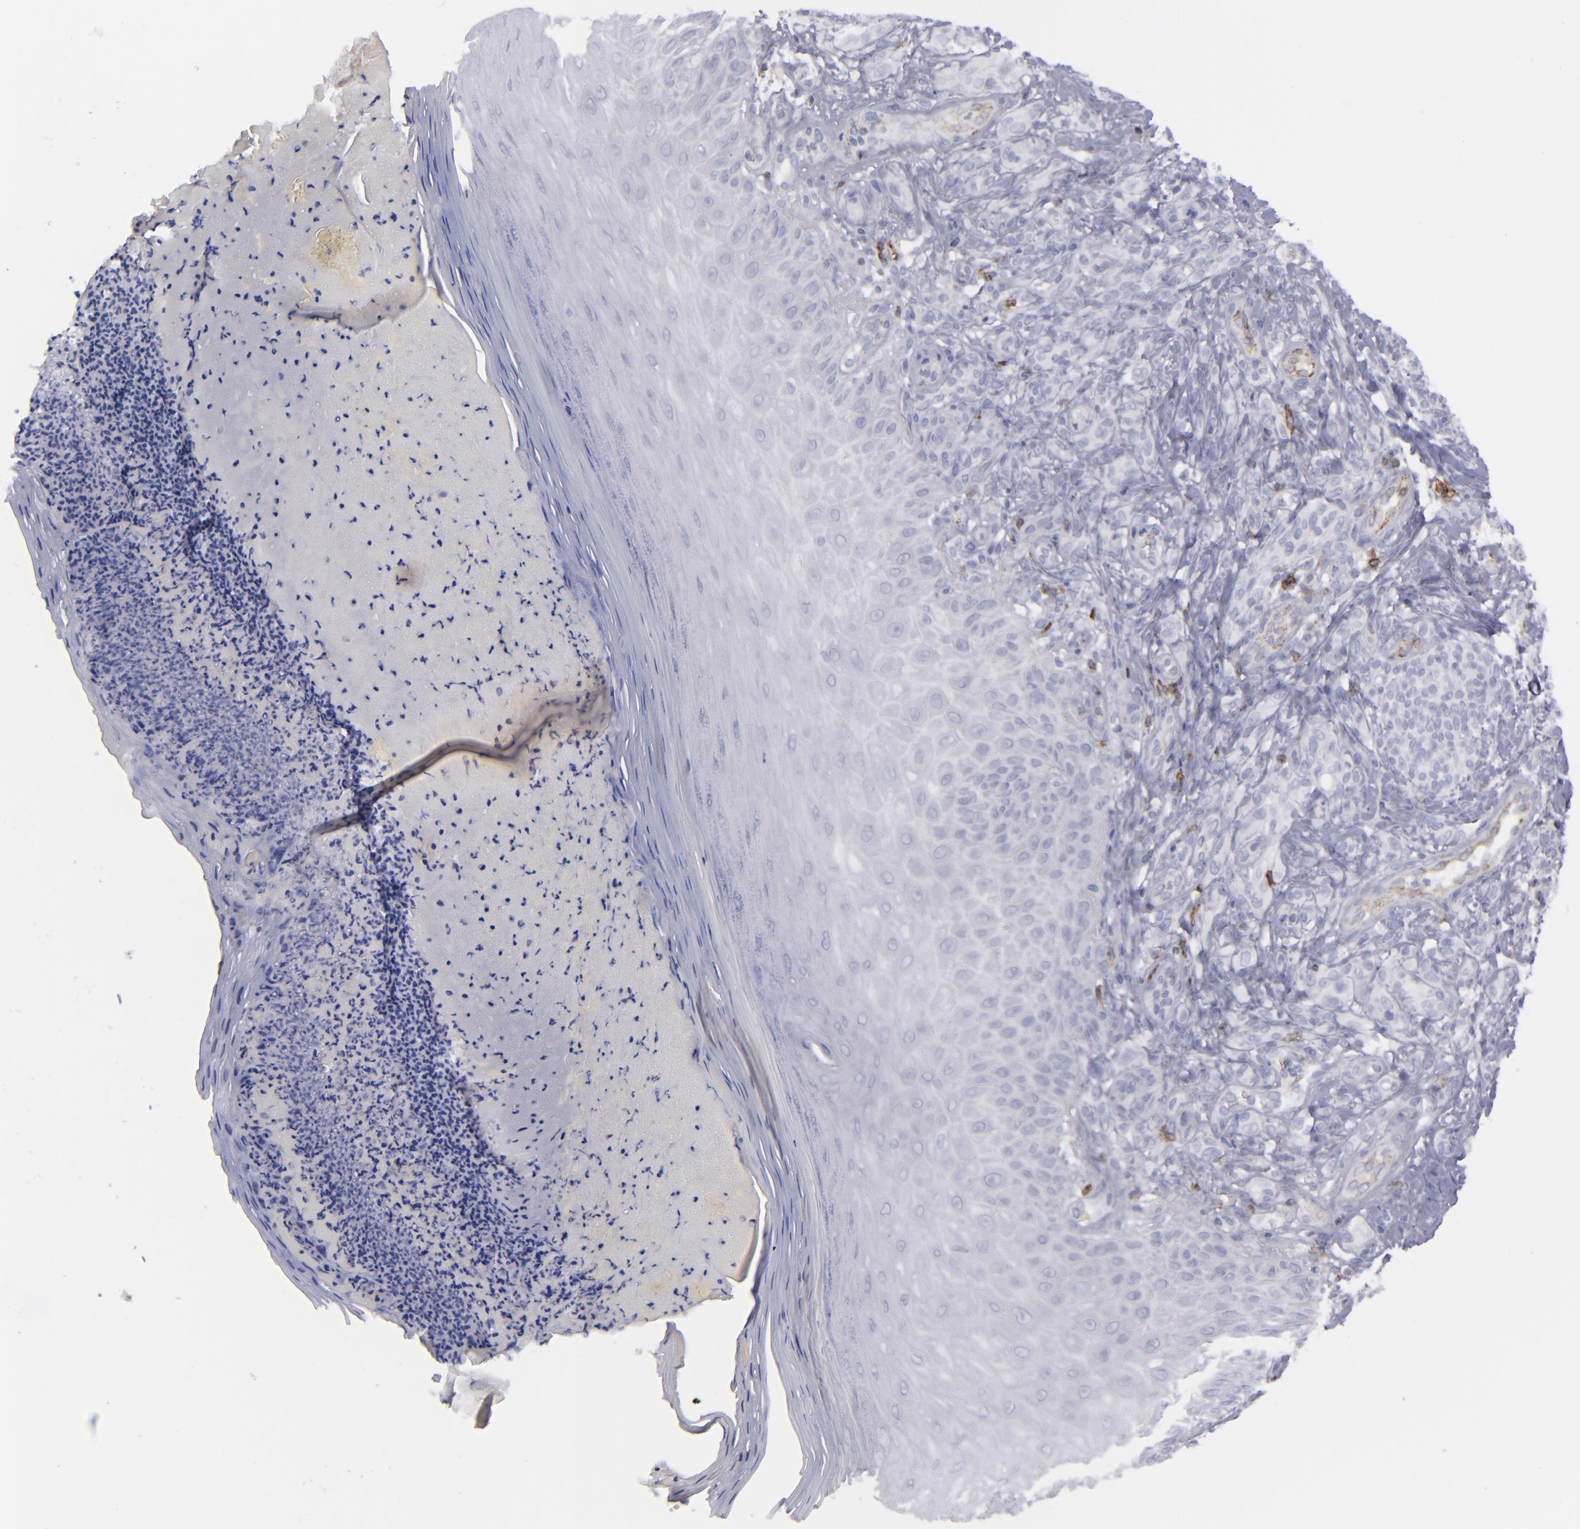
{"staining": {"intensity": "negative", "quantity": "none", "location": "none"}, "tissue": "melanoma", "cell_type": "Tumor cells", "image_type": "cancer", "snomed": [{"axis": "morphology", "description": "Malignant melanoma, NOS"}, {"axis": "topography", "description": "Skin"}], "caption": "IHC of malignant melanoma demonstrates no positivity in tumor cells. (DAB (3,3'-diaminobenzidine) immunohistochemistry (IHC) visualized using brightfield microscopy, high magnification).", "gene": "CD27", "patient": {"sex": "male", "age": 57}}